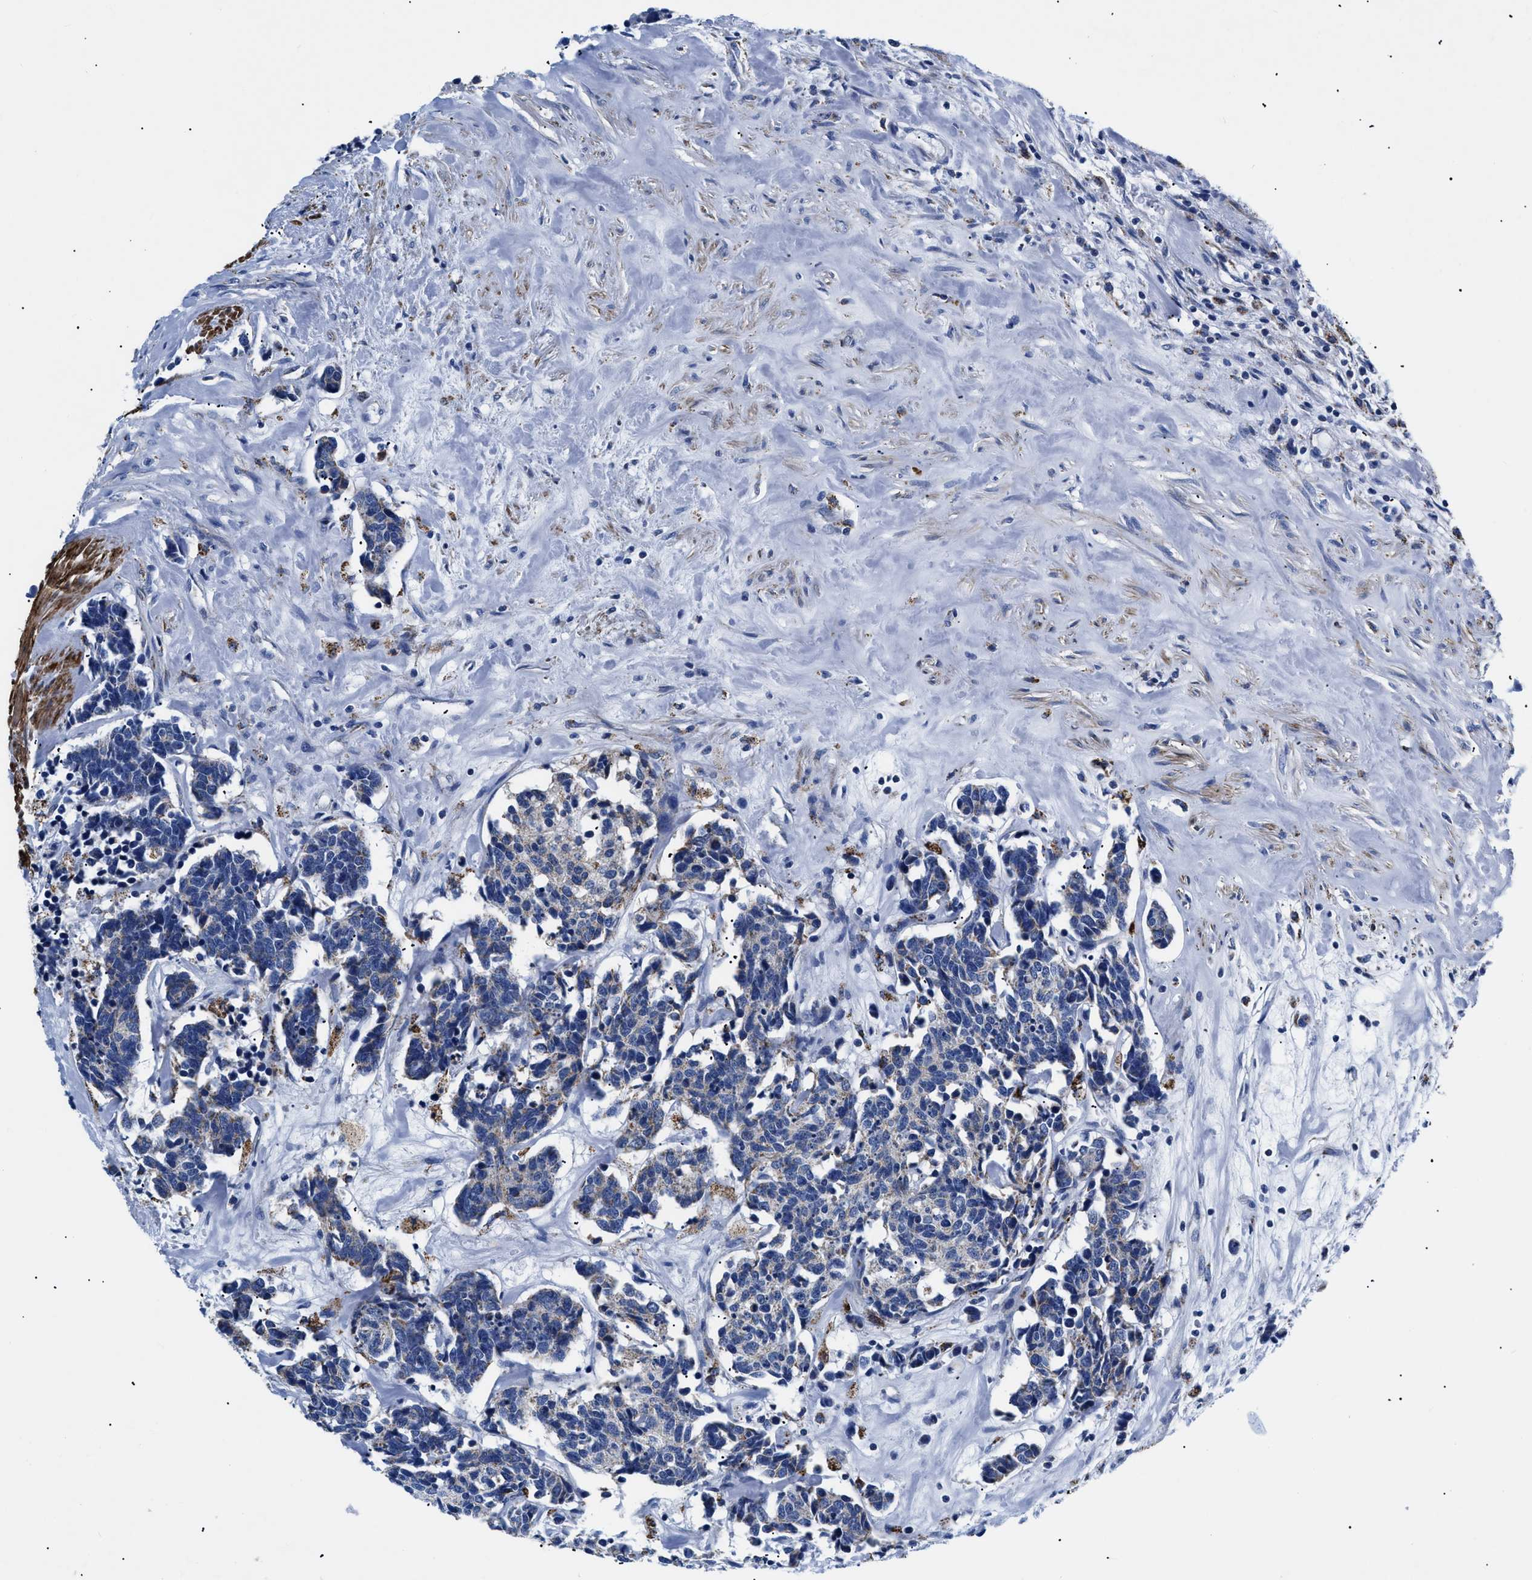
{"staining": {"intensity": "negative", "quantity": "none", "location": "none"}, "tissue": "carcinoid", "cell_type": "Tumor cells", "image_type": "cancer", "snomed": [{"axis": "morphology", "description": "Carcinoma, NOS"}, {"axis": "morphology", "description": "Carcinoid, malignant, NOS"}, {"axis": "topography", "description": "Urinary bladder"}], "caption": "High power microscopy image of an immunohistochemistry (IHC) photomicrograph of carcinoid, revealing no significant staining in tumor cells.", "gene": "GPR149", "patient": {"sex": "male", "age": 57}}